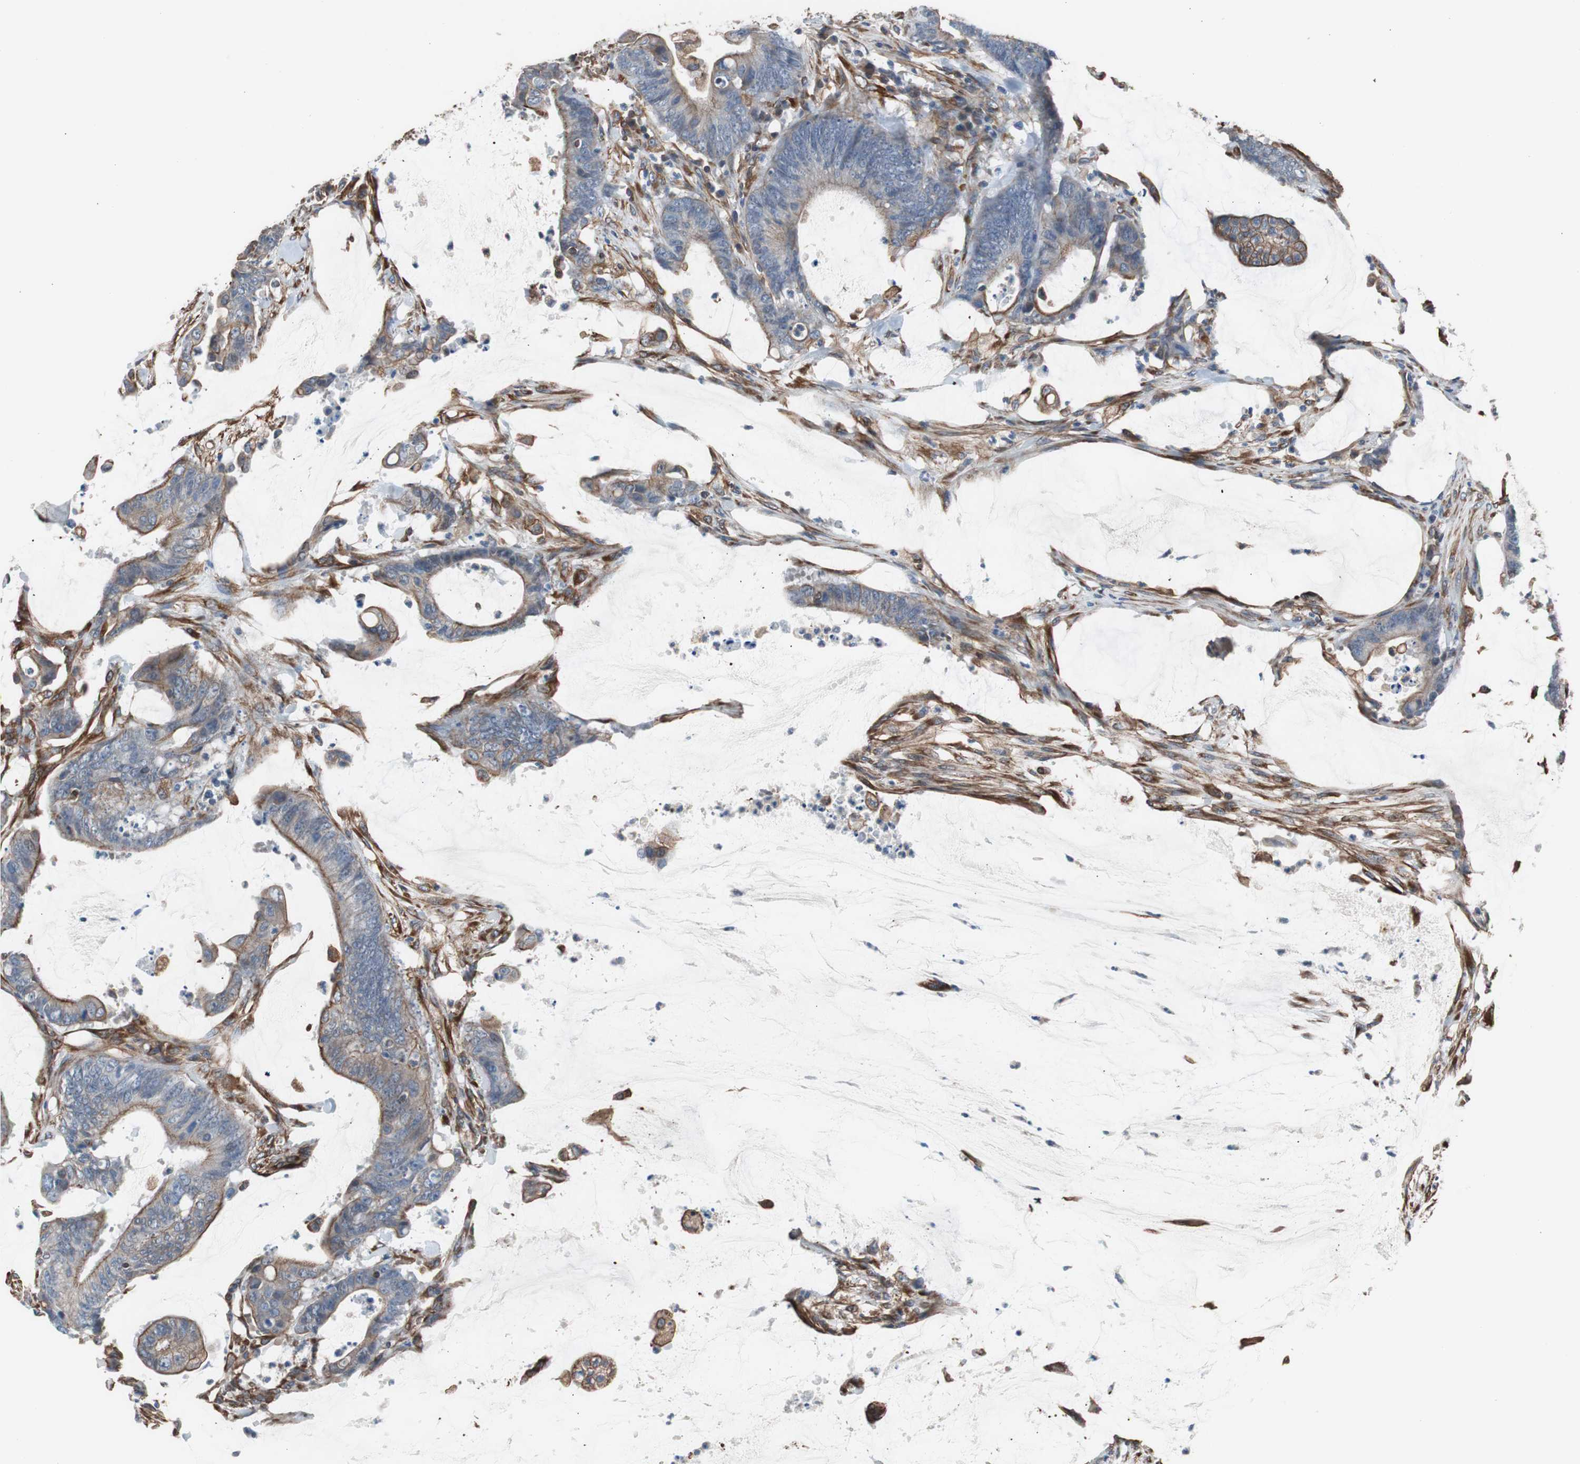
{"staining": {"intensity": "moderate", "quantity": "<25%", "location": "cytoplasmic/membranous"}, "tissue": "colorectal cancer", "cell_type": "Tumor cells", "image_type": "cancer", "snomed": [{"axis": "morphology", "description": "Adenocarcinoma, NOS"}, {"axis": "topography", "description": "Rectum"}], "caption": "Colorectal cancer (adenocarcinoma) was stained to show a protein in brown. There is low levels of moderate cytoplasmic/membranous positivity in approximately <25% of tumor cells.", "gene": "KIF3B", "patient": {"sex": "female", "age": 66}}